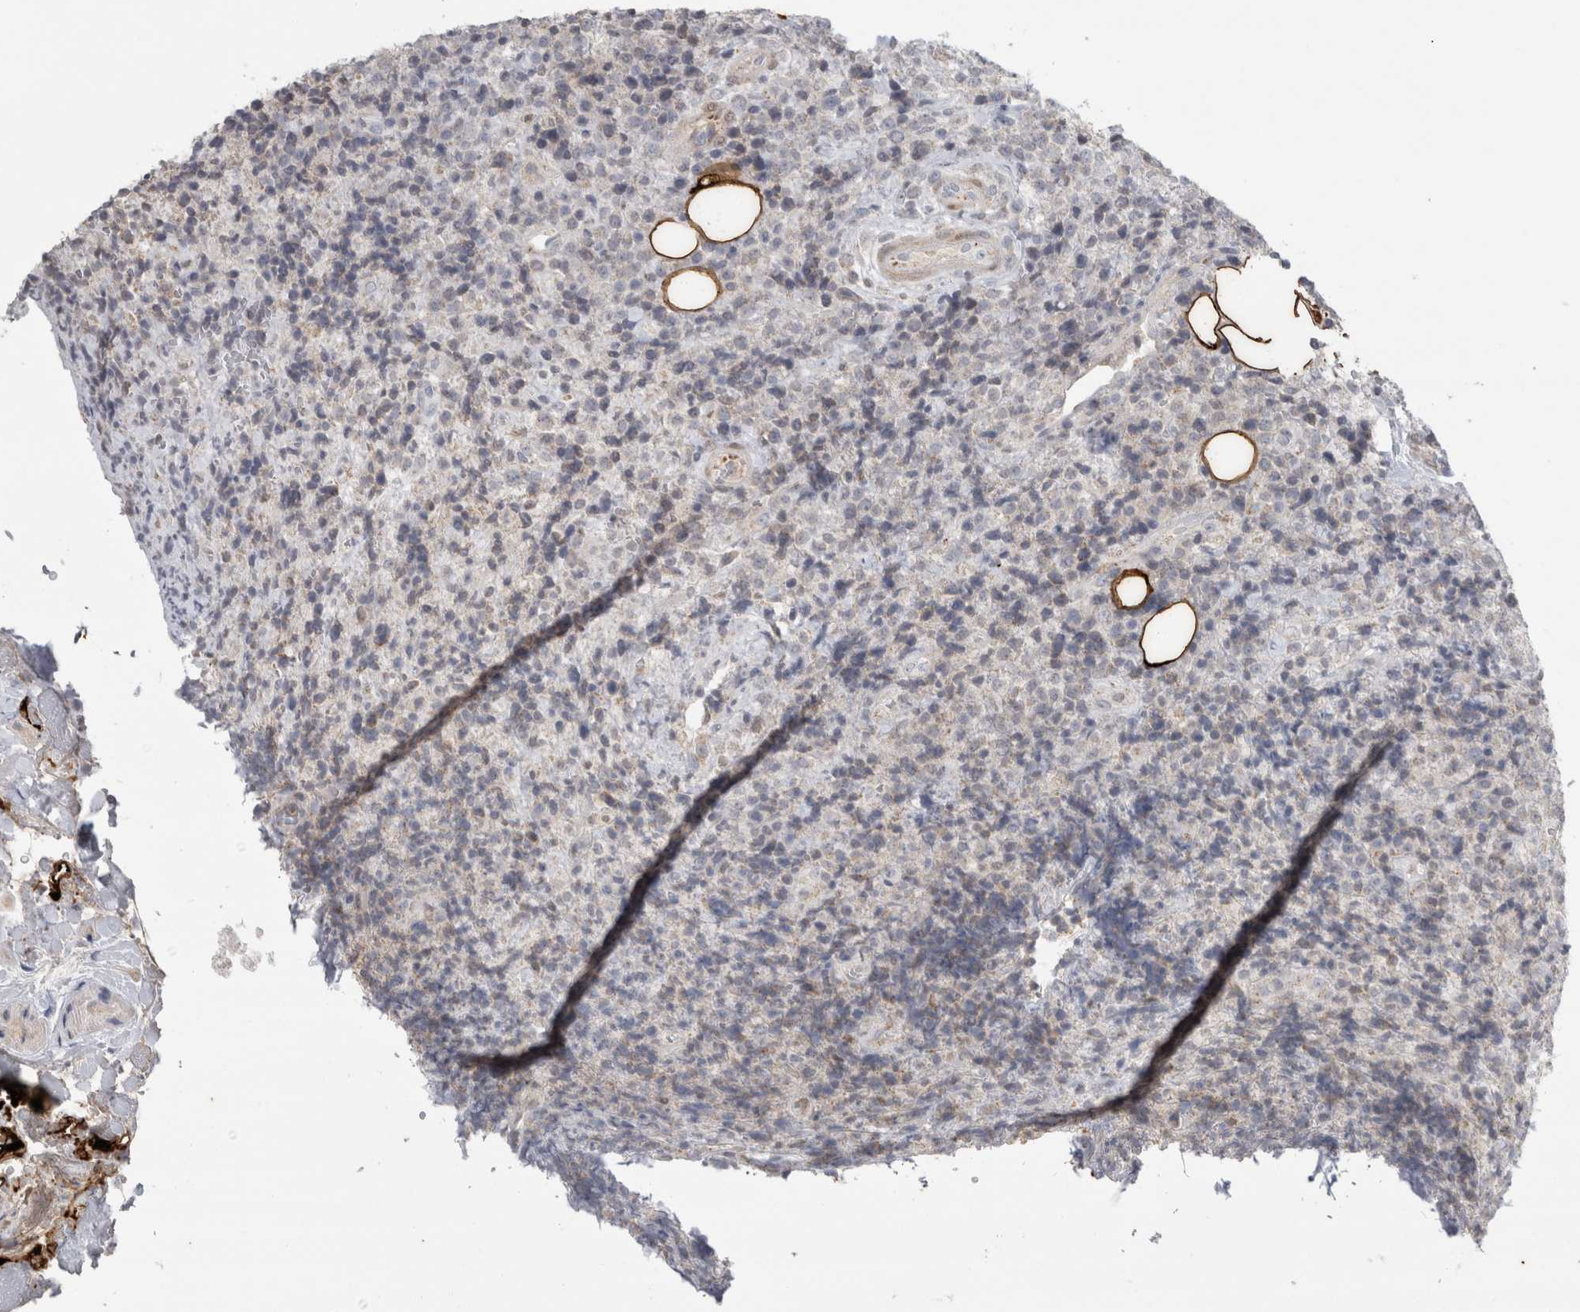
{"staining": {"intensity": "weak", "quantity": "<25%", "location": "cytoplasmic/membranous"}, "tissue": "lymphoma", "cell_type": "Tumor cells", "image_type": "cancer", "snomed": [{"axis": "morphology", "description": "Malignant lymphoma, non-Hodgkin's type, High grade"}, {"axis": "topography", "description": "Lymph node"}], "caption": "Immunohistochemical staining of human lymphoma reveals no significant expression in tumor cells.", "gene": "PLIN1", "patient": {"sex": "male", "age": 13}}